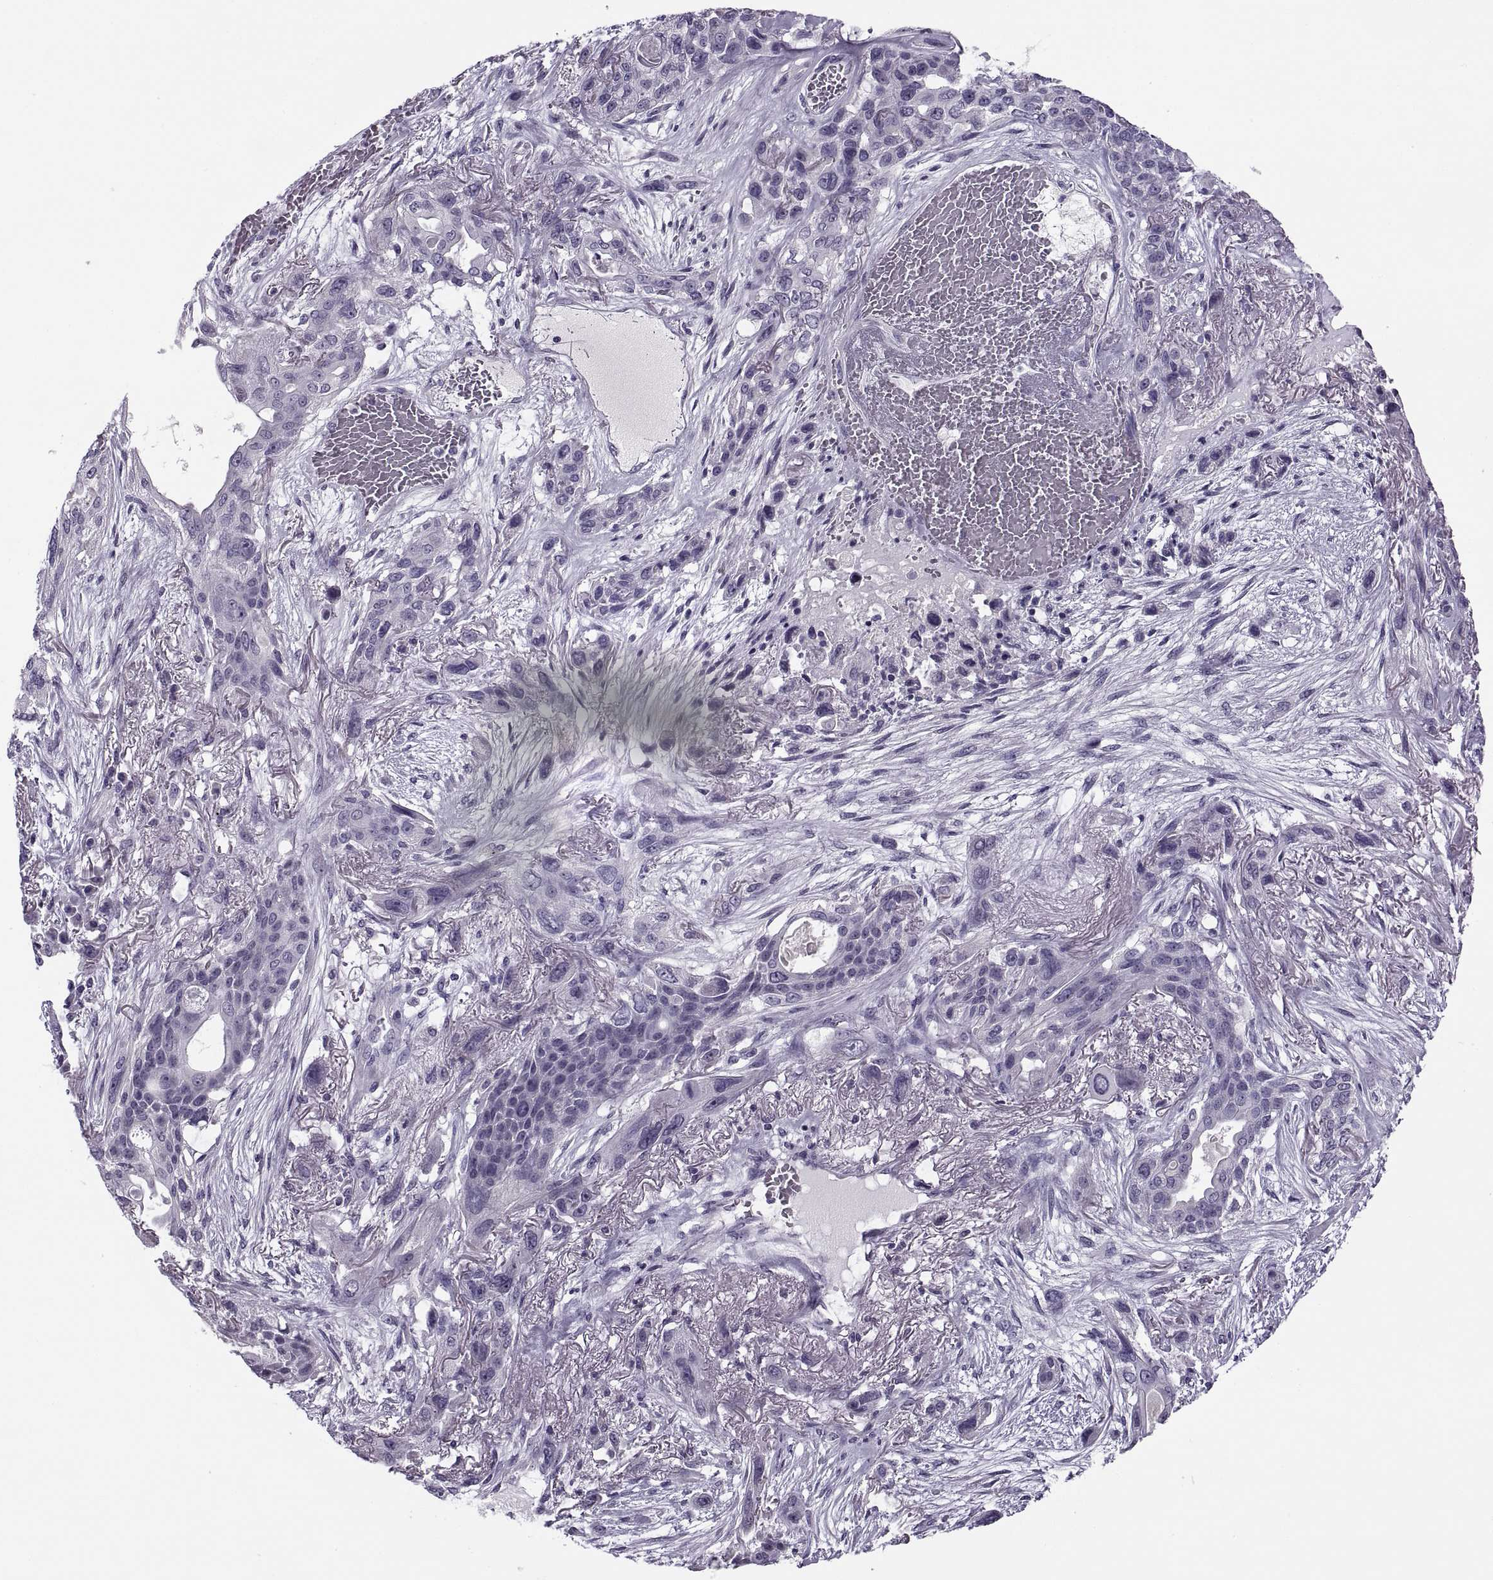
{"staining": {"intensity": "negative", "quantity": "none", "location": "none"}, "tissue": "lung cancer", "cell_type": "Tumor cells", "image_type": "cancer", "snomed": [{"axis": "morphology", "description": "Squamous cell carcinoma, NOS"}, {"axis": "topography", "description": "Lung"}], "caption": "There is no significant expression in tumor cells of squamous cell carcinoma (lung).", "gene": "MAGEB1", "patient": {"sex": "female", "age": 70}}